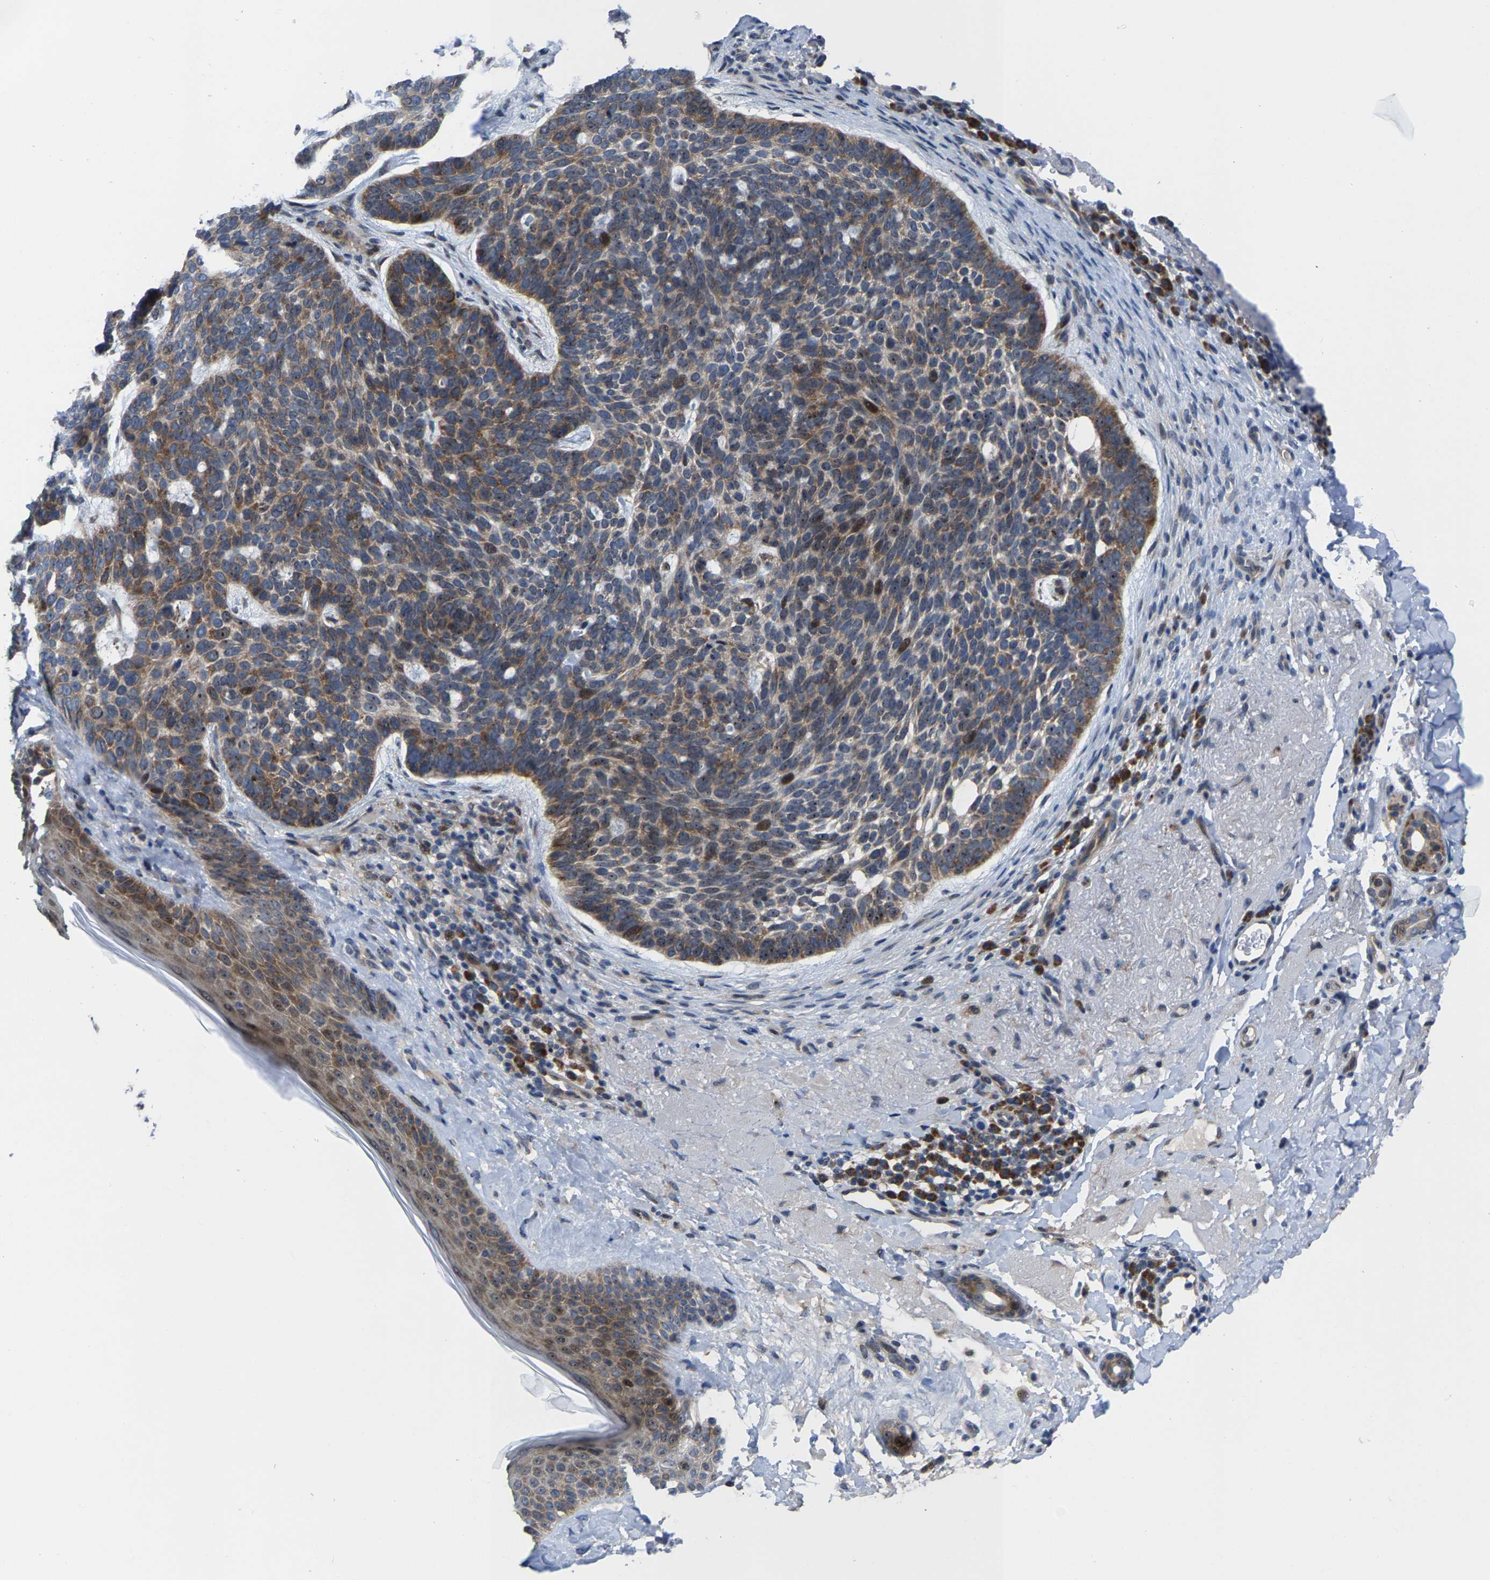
{"staining": {"intensity": "moderate", "quantity": "25%-75%", "location": "cytoplasmic/membranous,nuclear"}, "tissue": "skin cancer", "cell_type": "Tumor cells", "image_type": "cancer", "snomed": [{"axis": "morphology", "description": "Basal cell carcinoma"}, {"axis": "topography", "description": "Skin"}, {"axis": "topography", "description": "Skin of head"}], "caption": "This photomicrograph shows IHC staining of human basal cell carcinoma (skin), with medium moderate cytoplasmic/membranous and nuclear staining in about 25%-75% of tumor cells.", "gene": "HAUS6", "patient": {"sex": "female", "age": 85}}